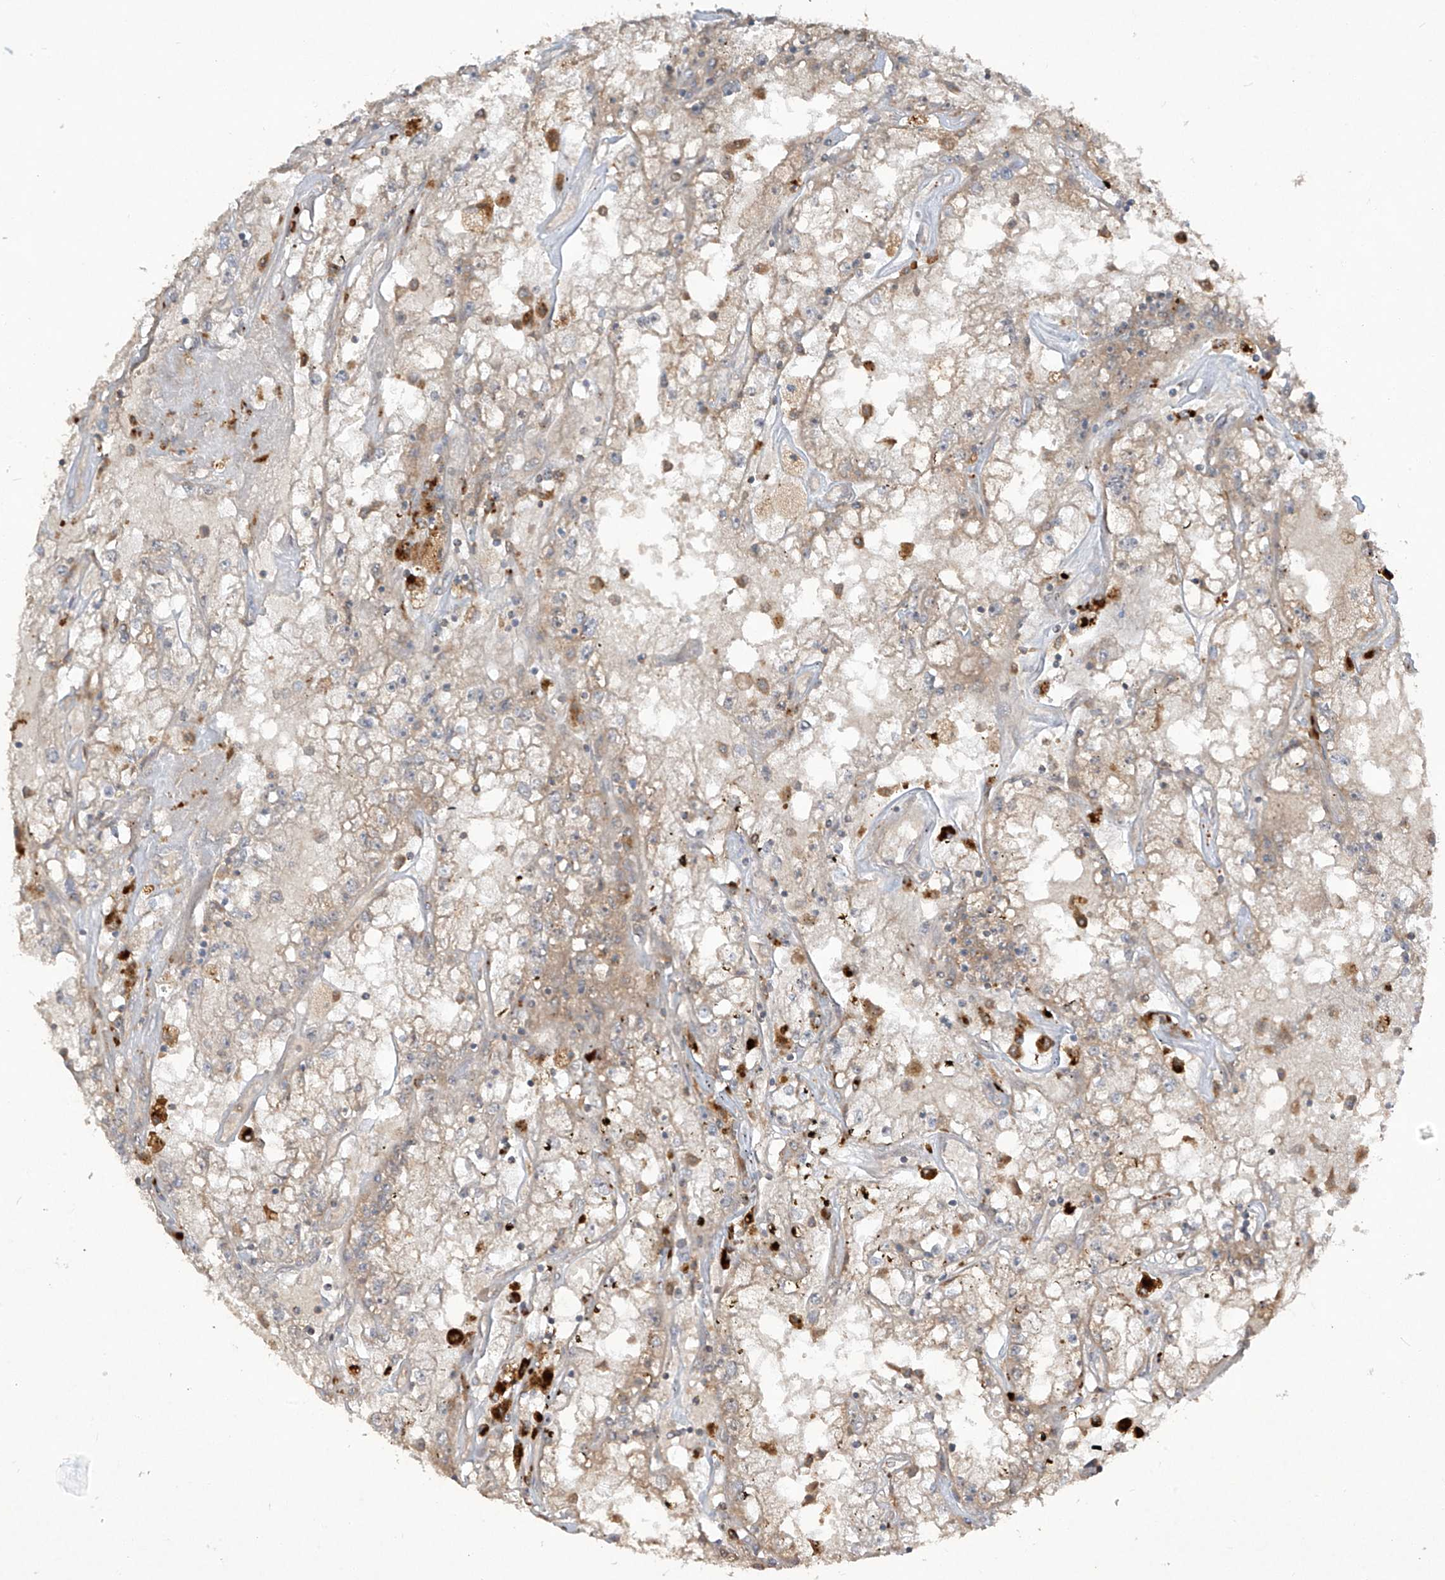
{"staining": {"intensity": "strong", "quantity": "<25%", "location": "cytoplasmic/membranous"}, "tissue": "renal cancer", "cell_type": "Tumor cells", "image_type": "cancer", "snomed": [{"axis": "morphology", "description": "Adenocarcinoma, NOS"}, {"axis": "topography", "description": "Kidney"}], "caption": "Renal cancer (adenocarcinoma) stained with DAB (3,3'-diaminobenzidine) immunohistochemistry (IHC) reveals medium levels of strong cytoplasmic/membranous positivity in approximately <25% of tumor cells.", "gene": "LDAH", "patient": {"sex": "male", "age": 56}}